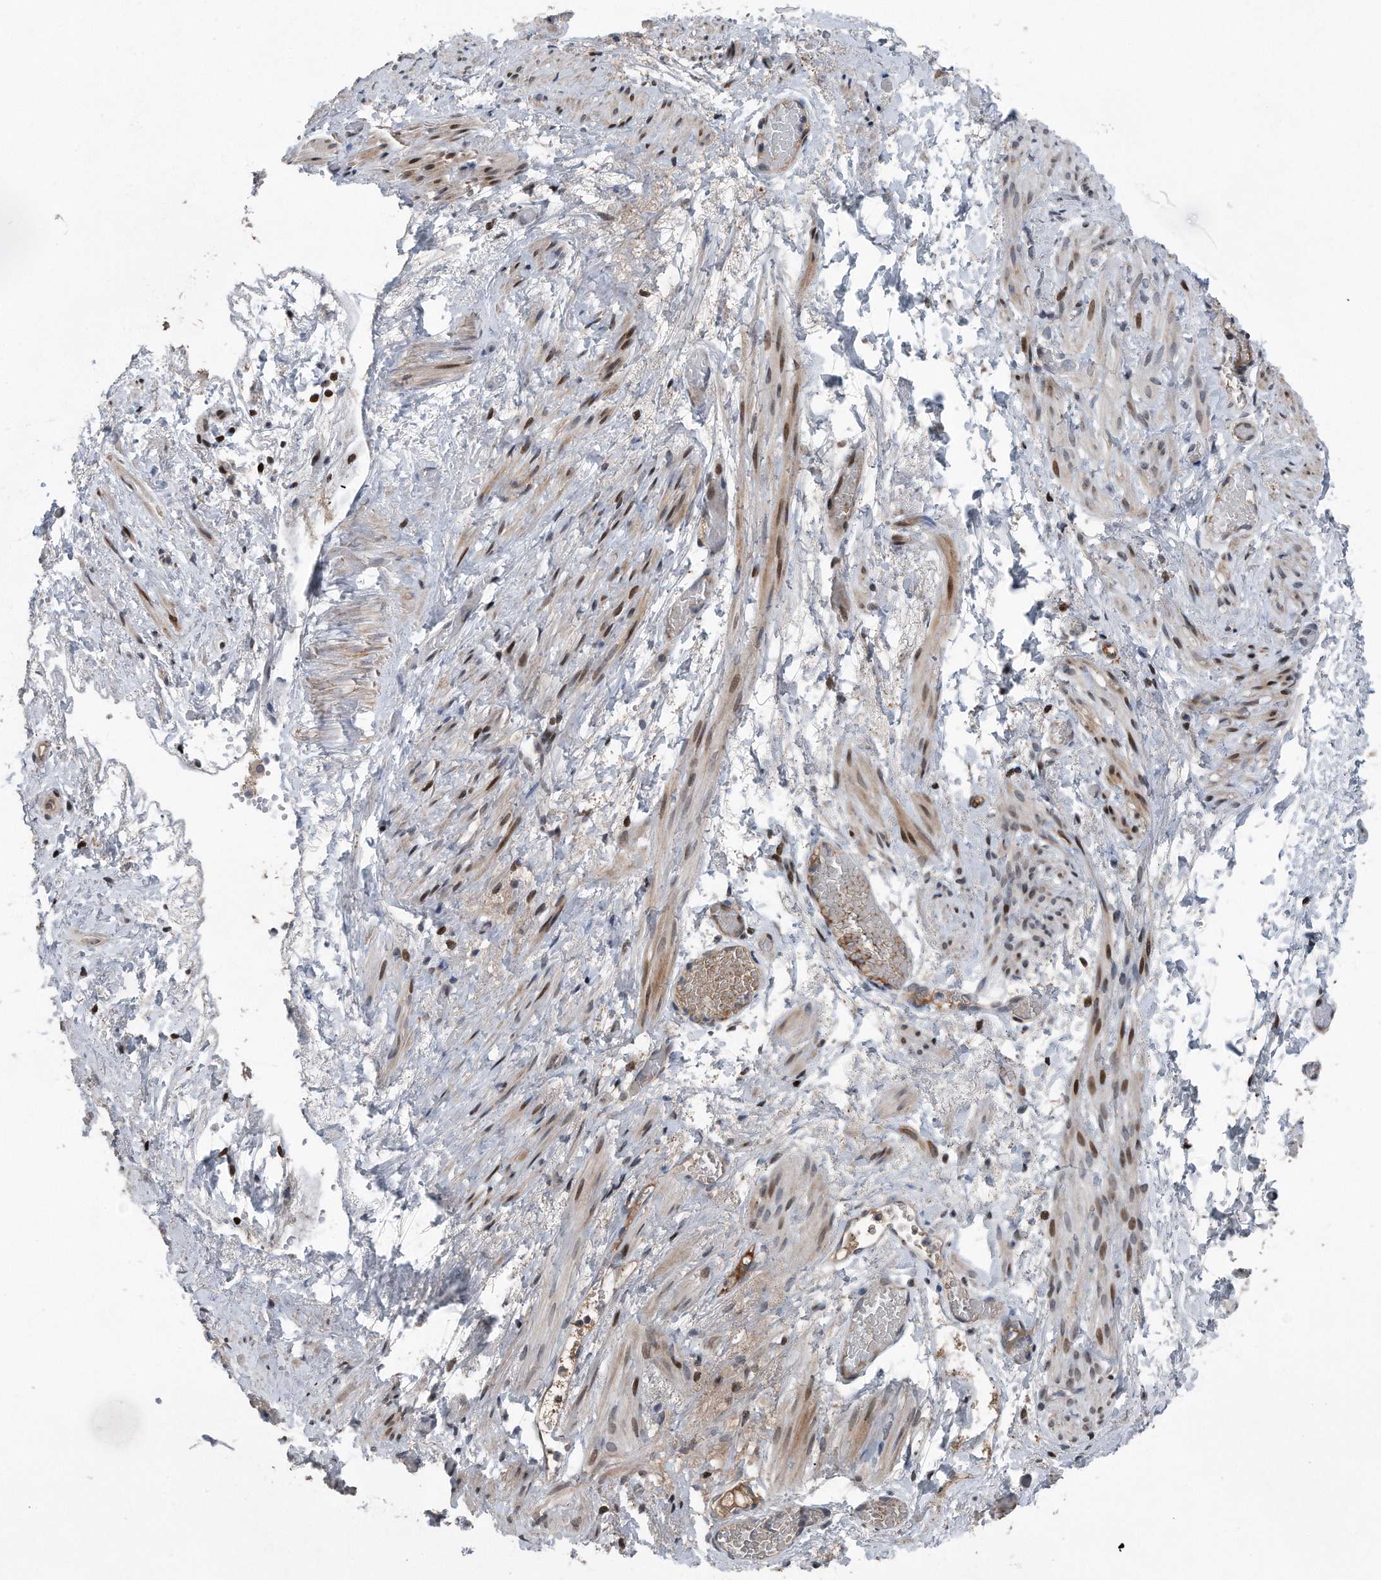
{"staining": {"intensity": "weak", "quantity": ">75%", "location": "cytoplasmic/membranous"}, "tissue": "adipose tissue", "cell_type": "Adipocytes", "image_type": "normal", "snomed": [{"axis": "morphology", "description": "Normal tissue, NOS"}, {"axis": "topography", "description": "Smooth muscle"}, {"axis": "topography", "description": "Peripheral nerve tissue"}], "caption": "DAB immunohistochemical staining of normal human adipose tissue exhibits weak cytoplasmic/membranous protein positivity in approximately >75% of adipocytes.", "gene": "DST", "patient": {"sex": "female", "age": 39}}